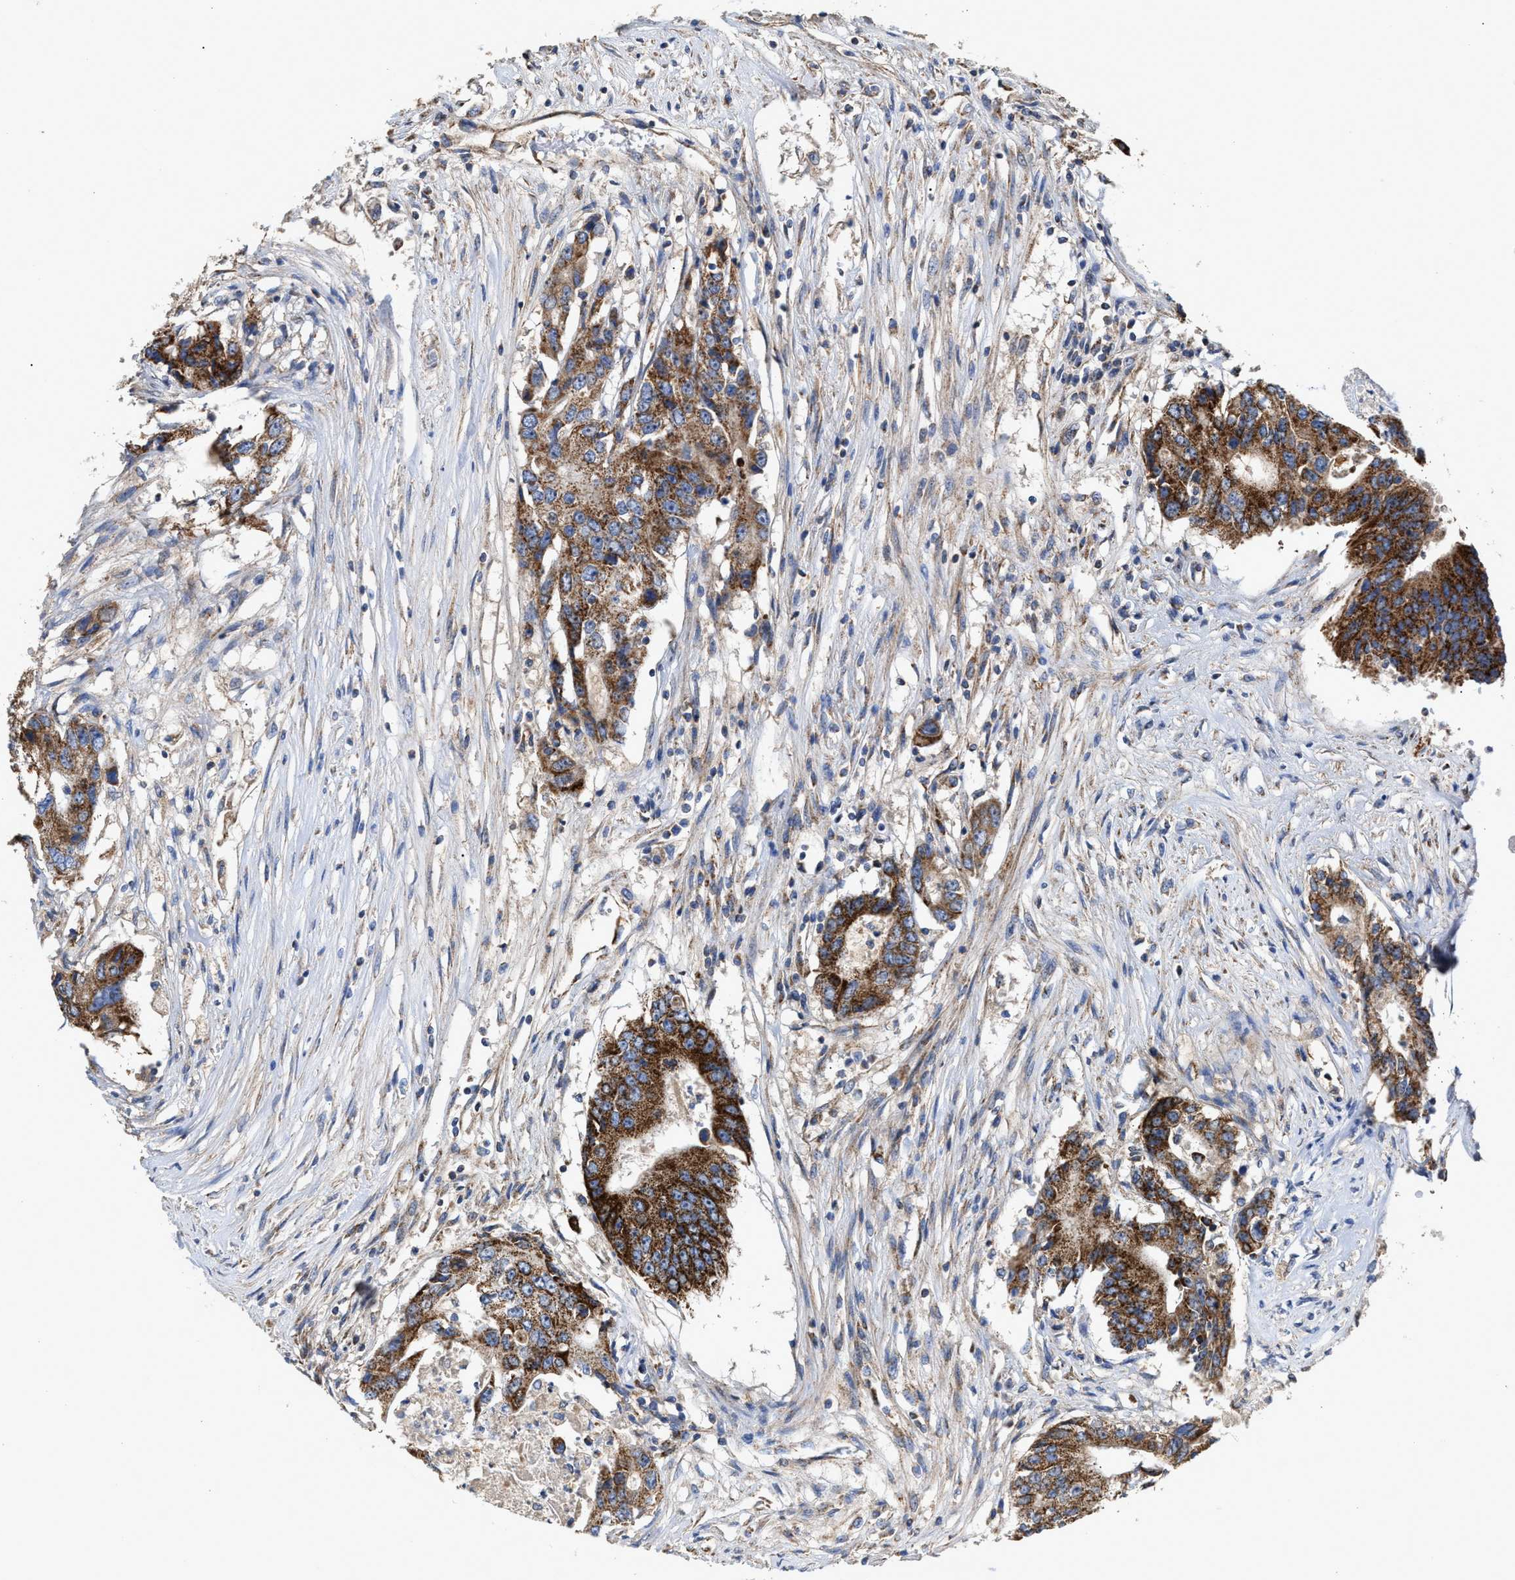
{"staining": {"intensity": "strong", "quantity": ">75%", "location": "cytoplasmic/membranous"}, "tissue": "colorectal cancer", "cell_type": "Tumor cells", "image_type": "cancer", "snomed": [{"axis": "morphology", "description": "Adenocarcinoma, NOS"}, {"axis": "topography", "description": "Colon"}], "caption": "This is an image of immunohistochemistry staining of adenocarcinoma (colorectal), which shows strong staining in the cytoplasmic/membranous of tumor cells.", "gene": "MECR", "patient": {"sex": "female", "age": 77}}